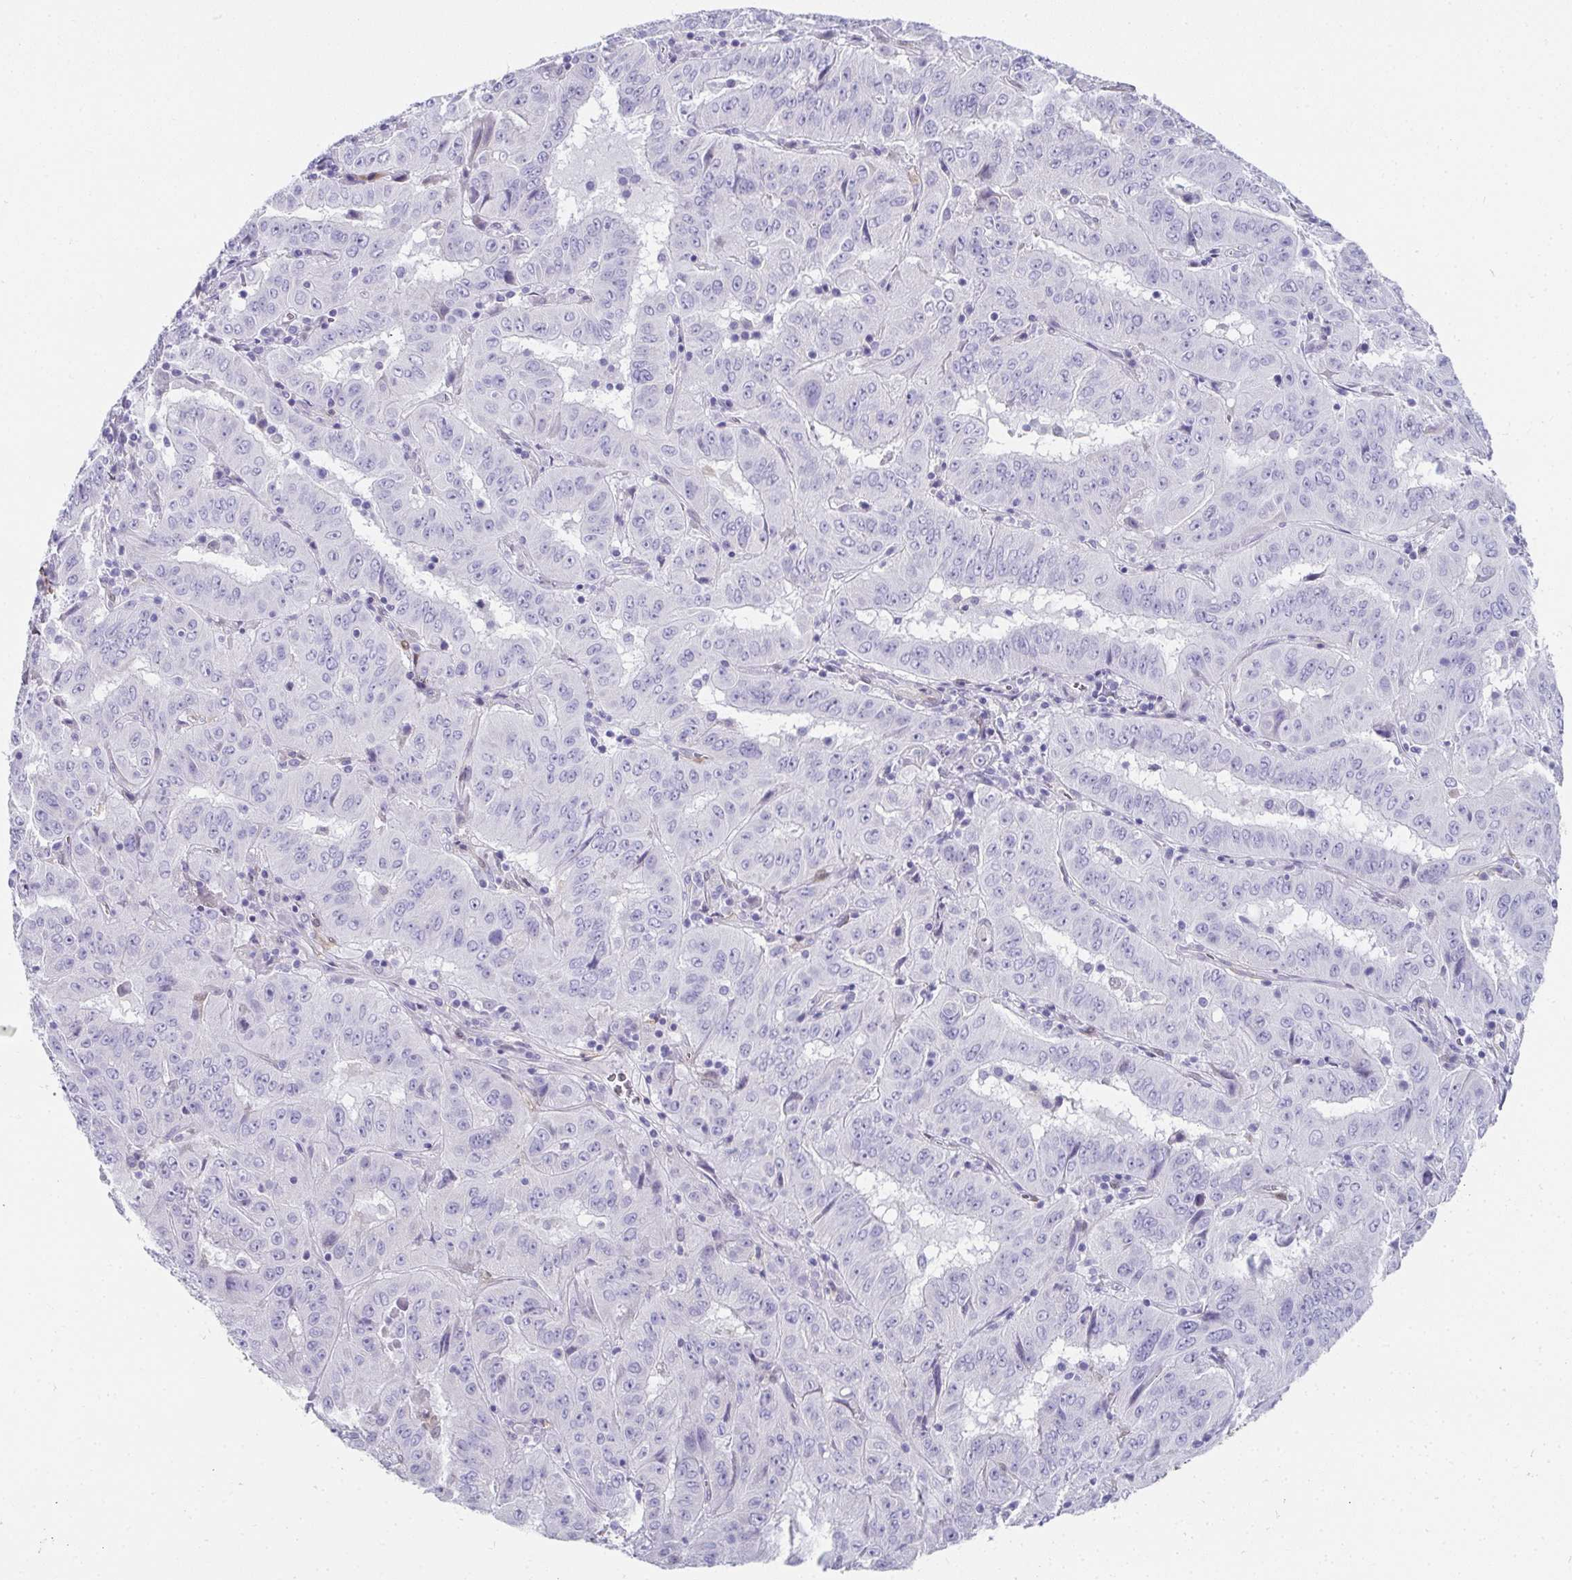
{"staining": {"intensity": "negative", "quantity": "none", "location": "none"}, "tissue": "pancreatic cancer", "cell_type": "Tumor cells", "image_type": "cancer", "snomed": [{"axis": "morphology", "description": "Adenocarcinoma, NOS"}, {"axis": "topography", "description": "Pancreas"}], "caption": "The histopathology image displays no significant staining in tumor cells of adenocarcinoma (pancreatic).", "gene": "RBP1", "patient": {"sex": "male", "age": 63}}